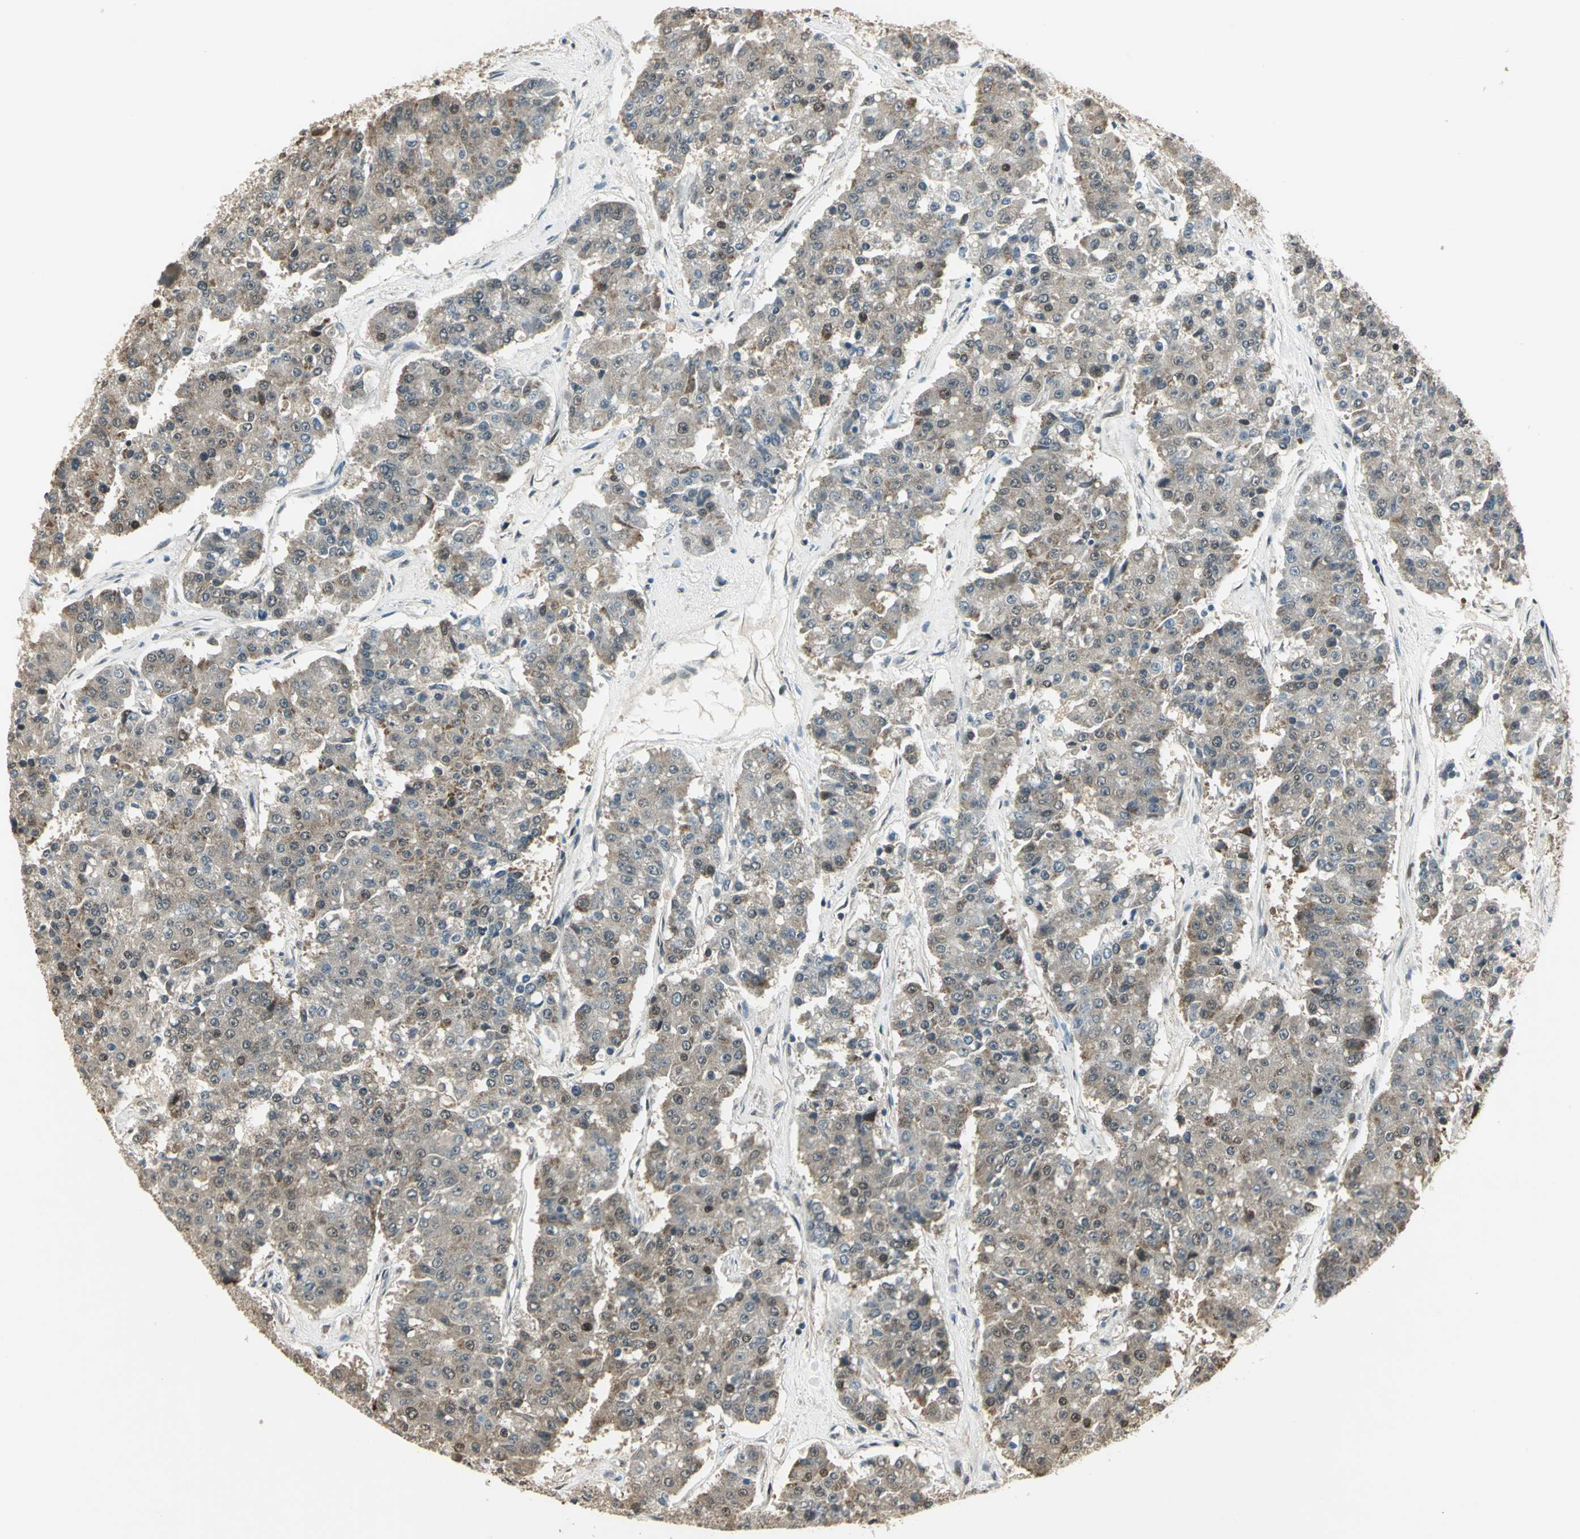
{"staining": {"intensity": "weak", "quantity": "25%-75%", "location": "cytoplasmic/membranous,nuclear"}, "tissue": "pancreatic cancer", "cell_type": "Tumor cells", "image_type": "cancer", "snomed": [{"axis": "morphology", "description": "Adenocarcinoma, NOS"}, {"axis": "topography", "description": "Pancreas"}], "caption": "Pancreatic adenocarcinoma stained with a brown dye shows weak cytoplasmic/membranous and nuclear positive expression in approximately 25%-75% of tumor cells.", "gene": "PSMC3", "patient": {"sex": "male", "age": 50}}